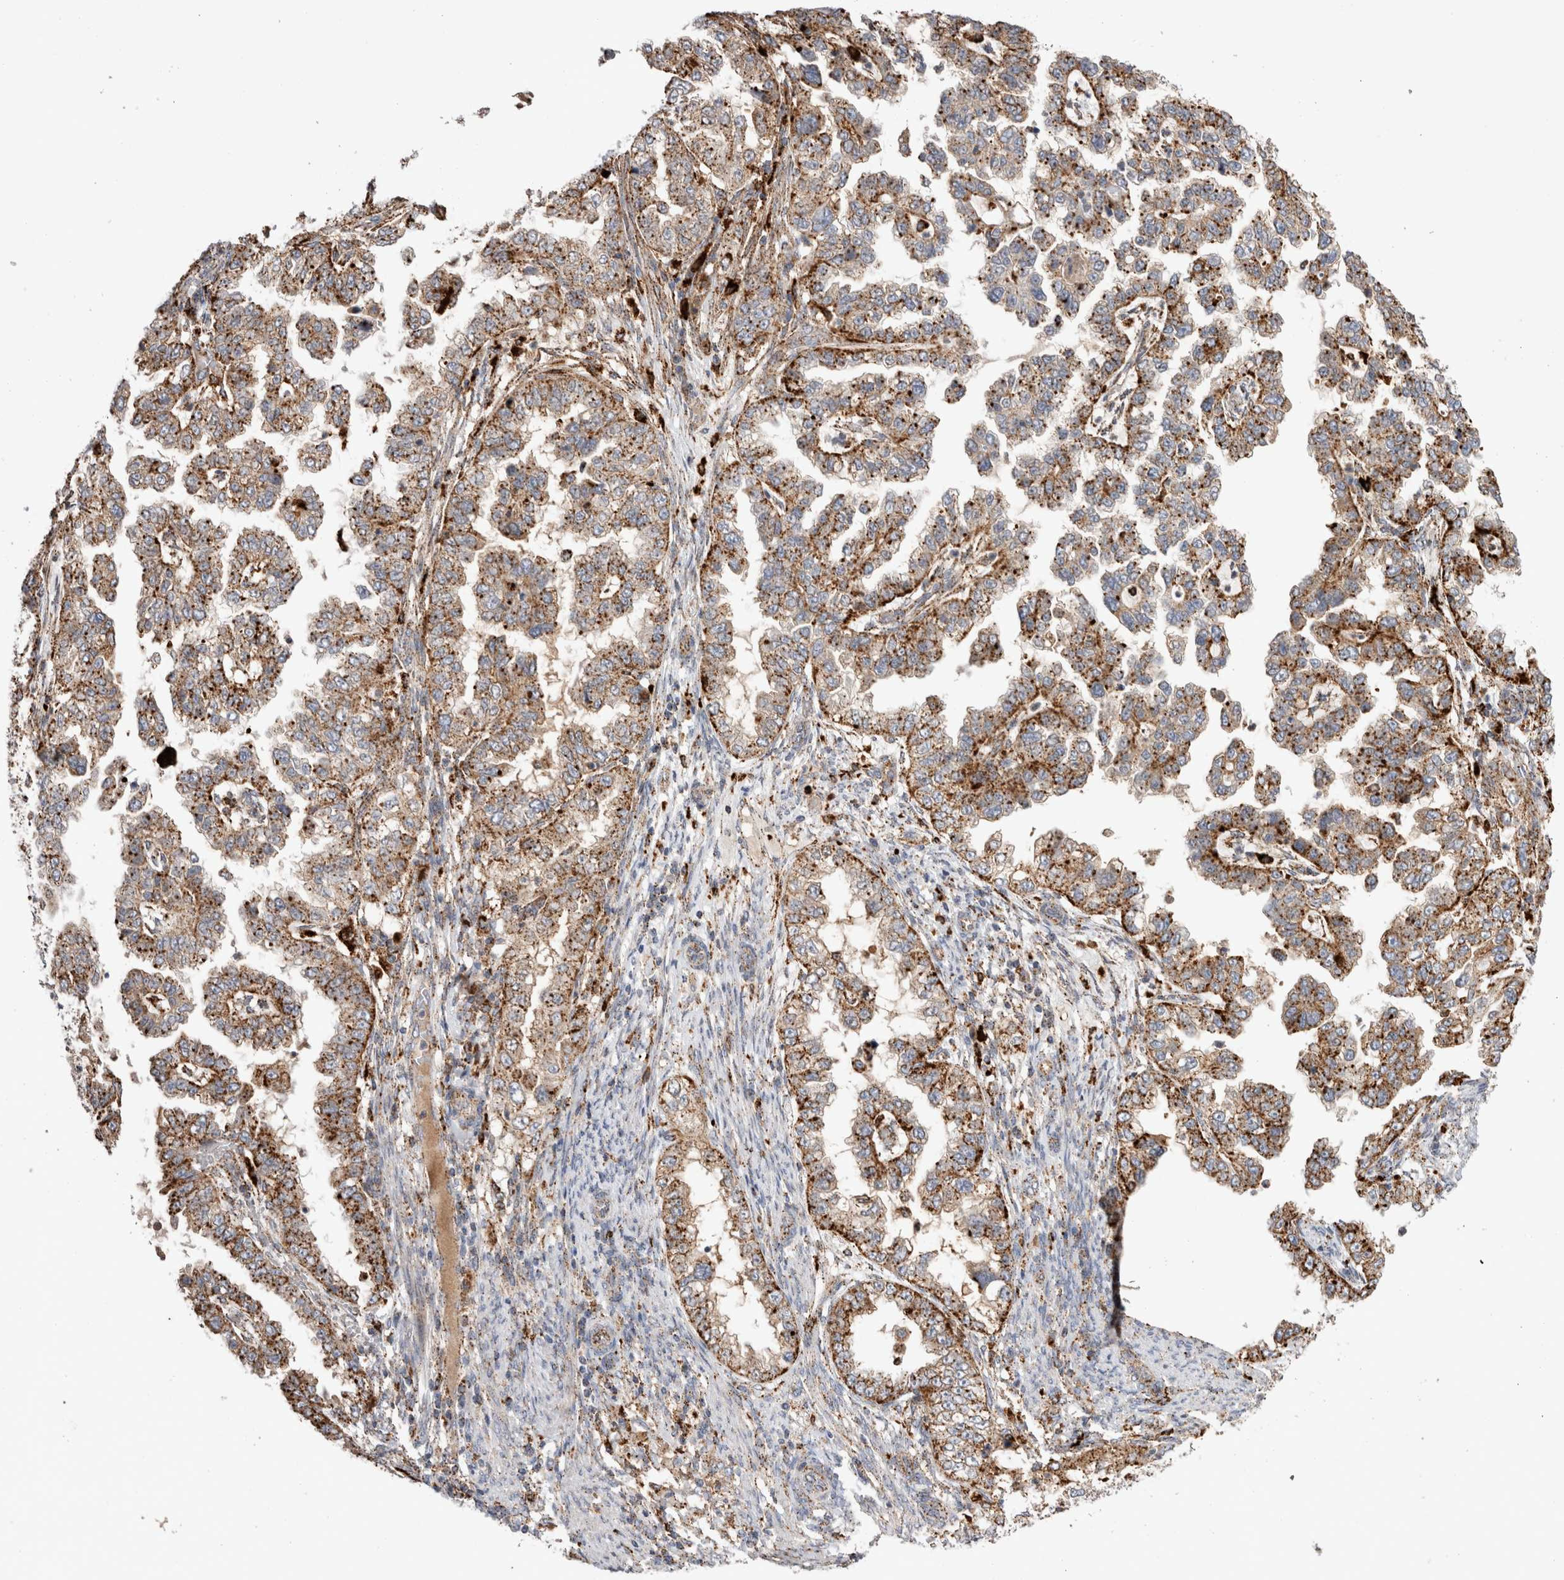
{"staining": {"intensity": "strong", "quantity": ">75%", "location": "cytoplasmic/membranous"}, "tissue": "endometrial cancer", "cell_type": "Tumor cells", "image_type": "cancer", "snomed": [{"axis": "morphology", "description": "Adenocarcinoma, NOS"}, {"axis": "topography", "description": "Endometrium"}], "caption": "Endometrial adenocarcinoma stained with immunohistochemistry (IHC) demonstrates strong cytoplasmic/membranous positivity in about >75% of tumor cells.", "gene": "CTSA", "patient": {"sex": "female", "age": 85}}